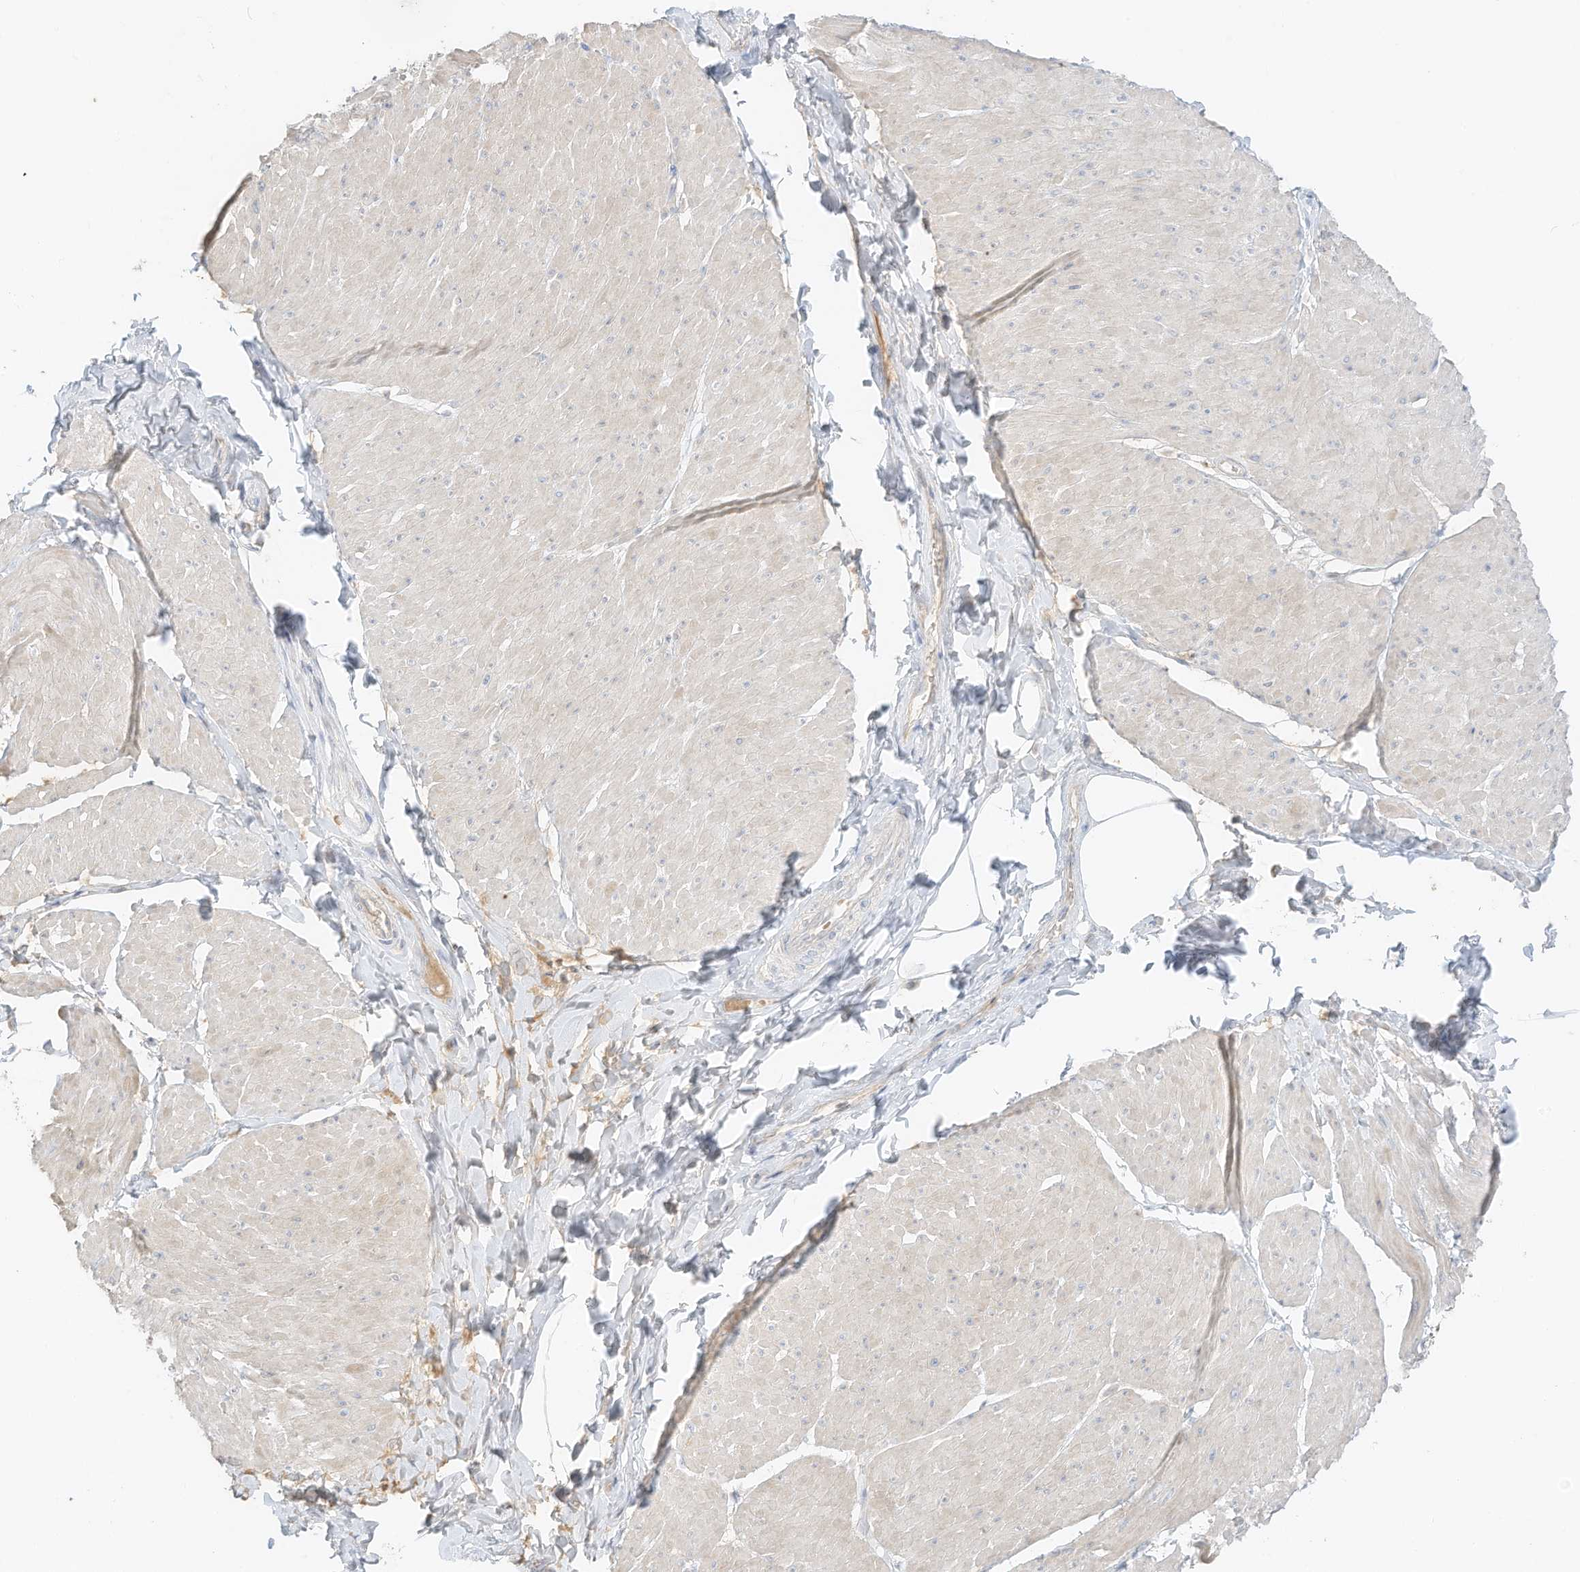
{"staining": {"intensity": "weak", "quantity": ">75%", "location": "cytoplasmic/membranous"}, "tissue": "smooth muscle", "cell_type": "Smooth muscle cells", "image_type": "normal", "snomed": [{"axis": "morphology", "description": "Urothelial carcinoma, High grade"}, {"axis": "topography", "description": "Urinary bladder"}], "caption": "Weak cytoplasmic/membranous positivity is present in approximately >75% of smooth muscle cells in normal smooth muscle. The staining was performed using DAB, with brown indicating positive protein expression. Nuclei are stained blue with hematoxylin.", "gene": "ZBTB41", "patient": {"sex": "male", "age": 46}}